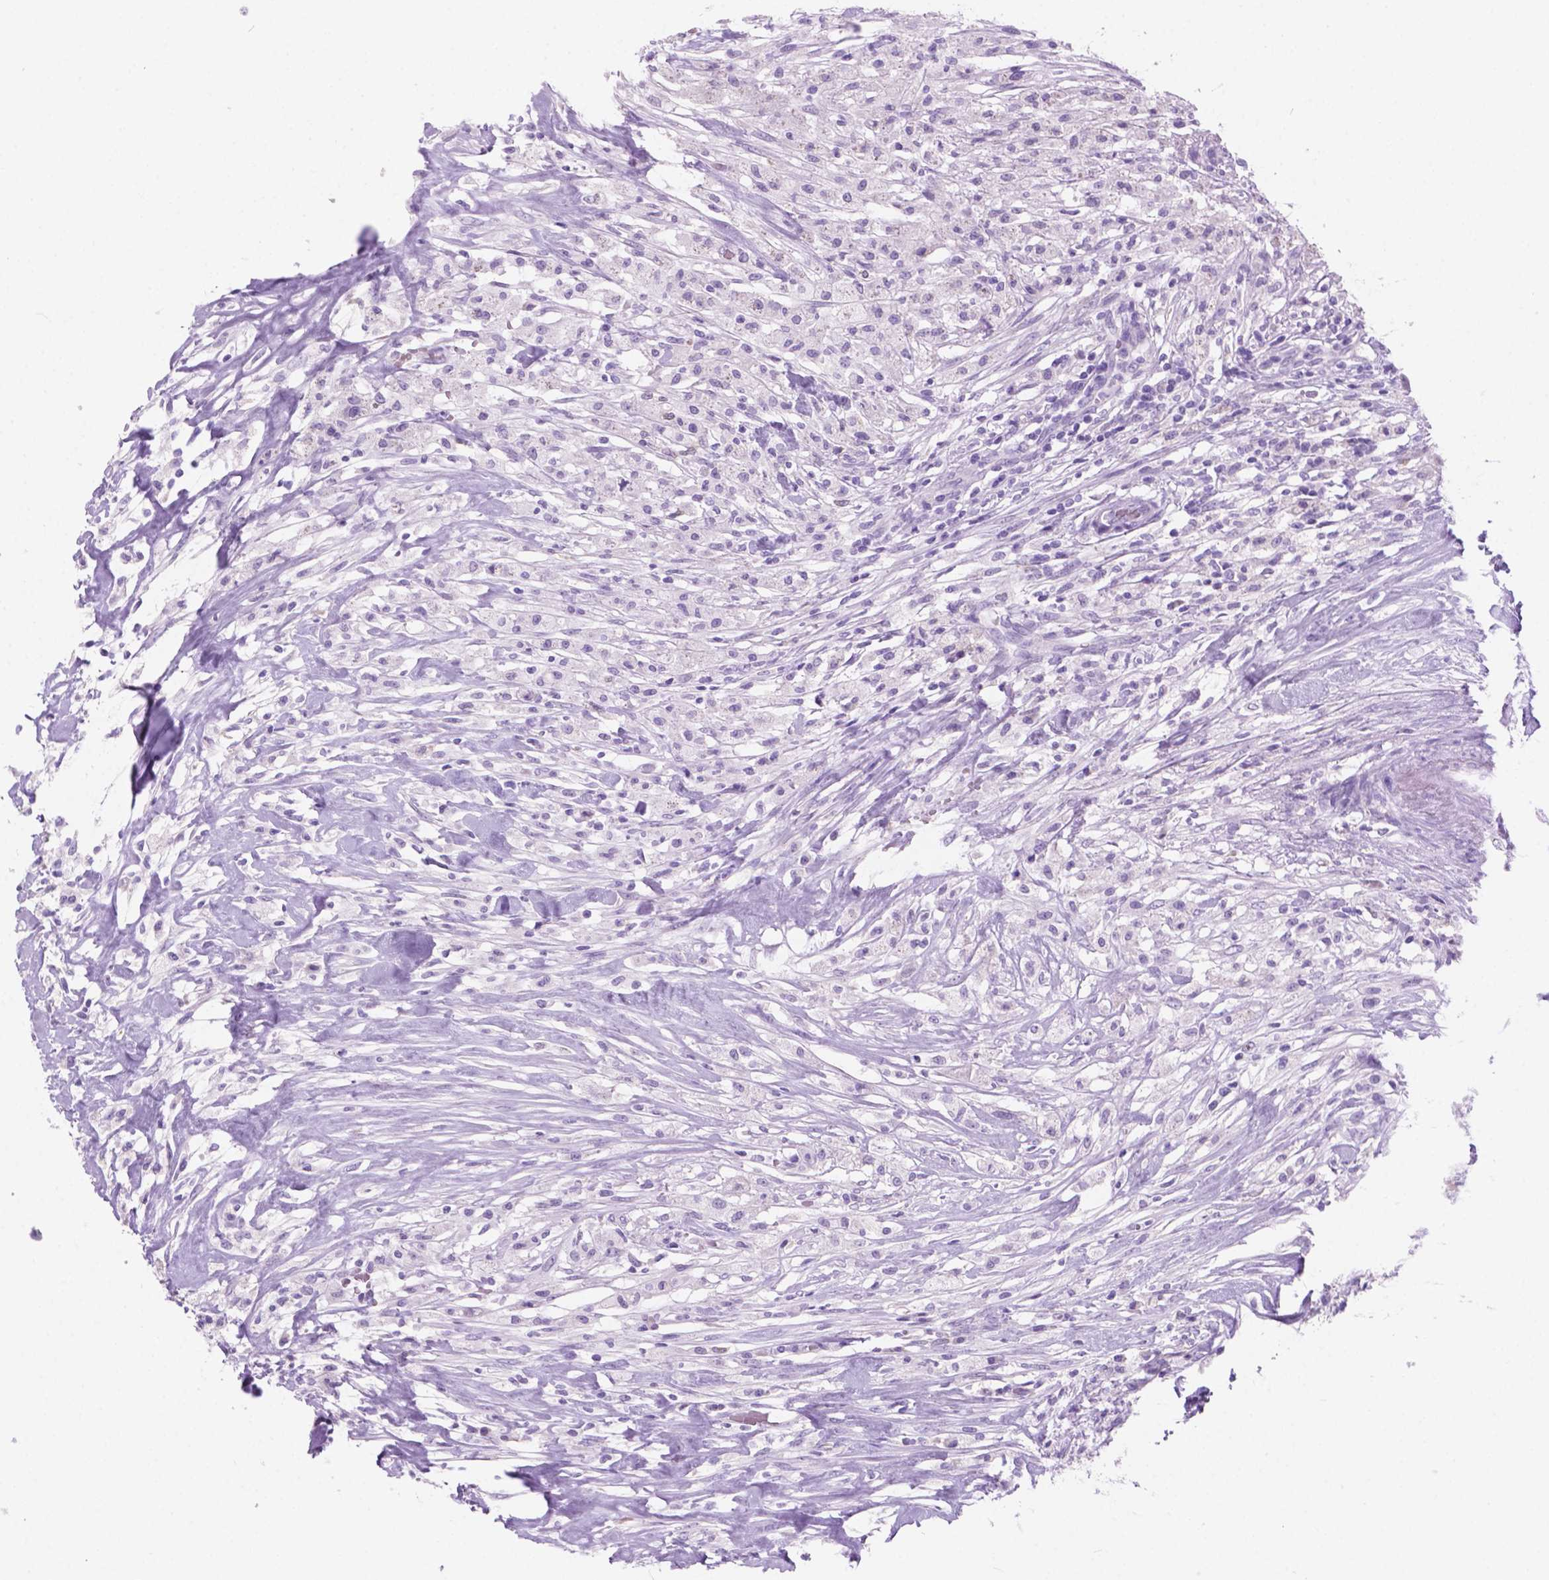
{"staining": {"intensity": "negative", "quantity": "none", "location": "none"}, "tissue": "testis cancer", "cell_type": "Tumor cells", "image_type": "cancer", "snomed": [{"axis": "morphology", "description": "Necrosis, NOS"}, {"axis": "morphology", "description": "Carcinoma, Embryonal, NOS"}, {"axis": "topography", "description": "Testis"}], "caption": "Immunohistochemistry (IHC) of testis cancer (embryonal carcinoma) demonstrates no positivity in tumor cells.", "gene": "GRIN2B", "patient": {"sex": "male", "age": 19}}